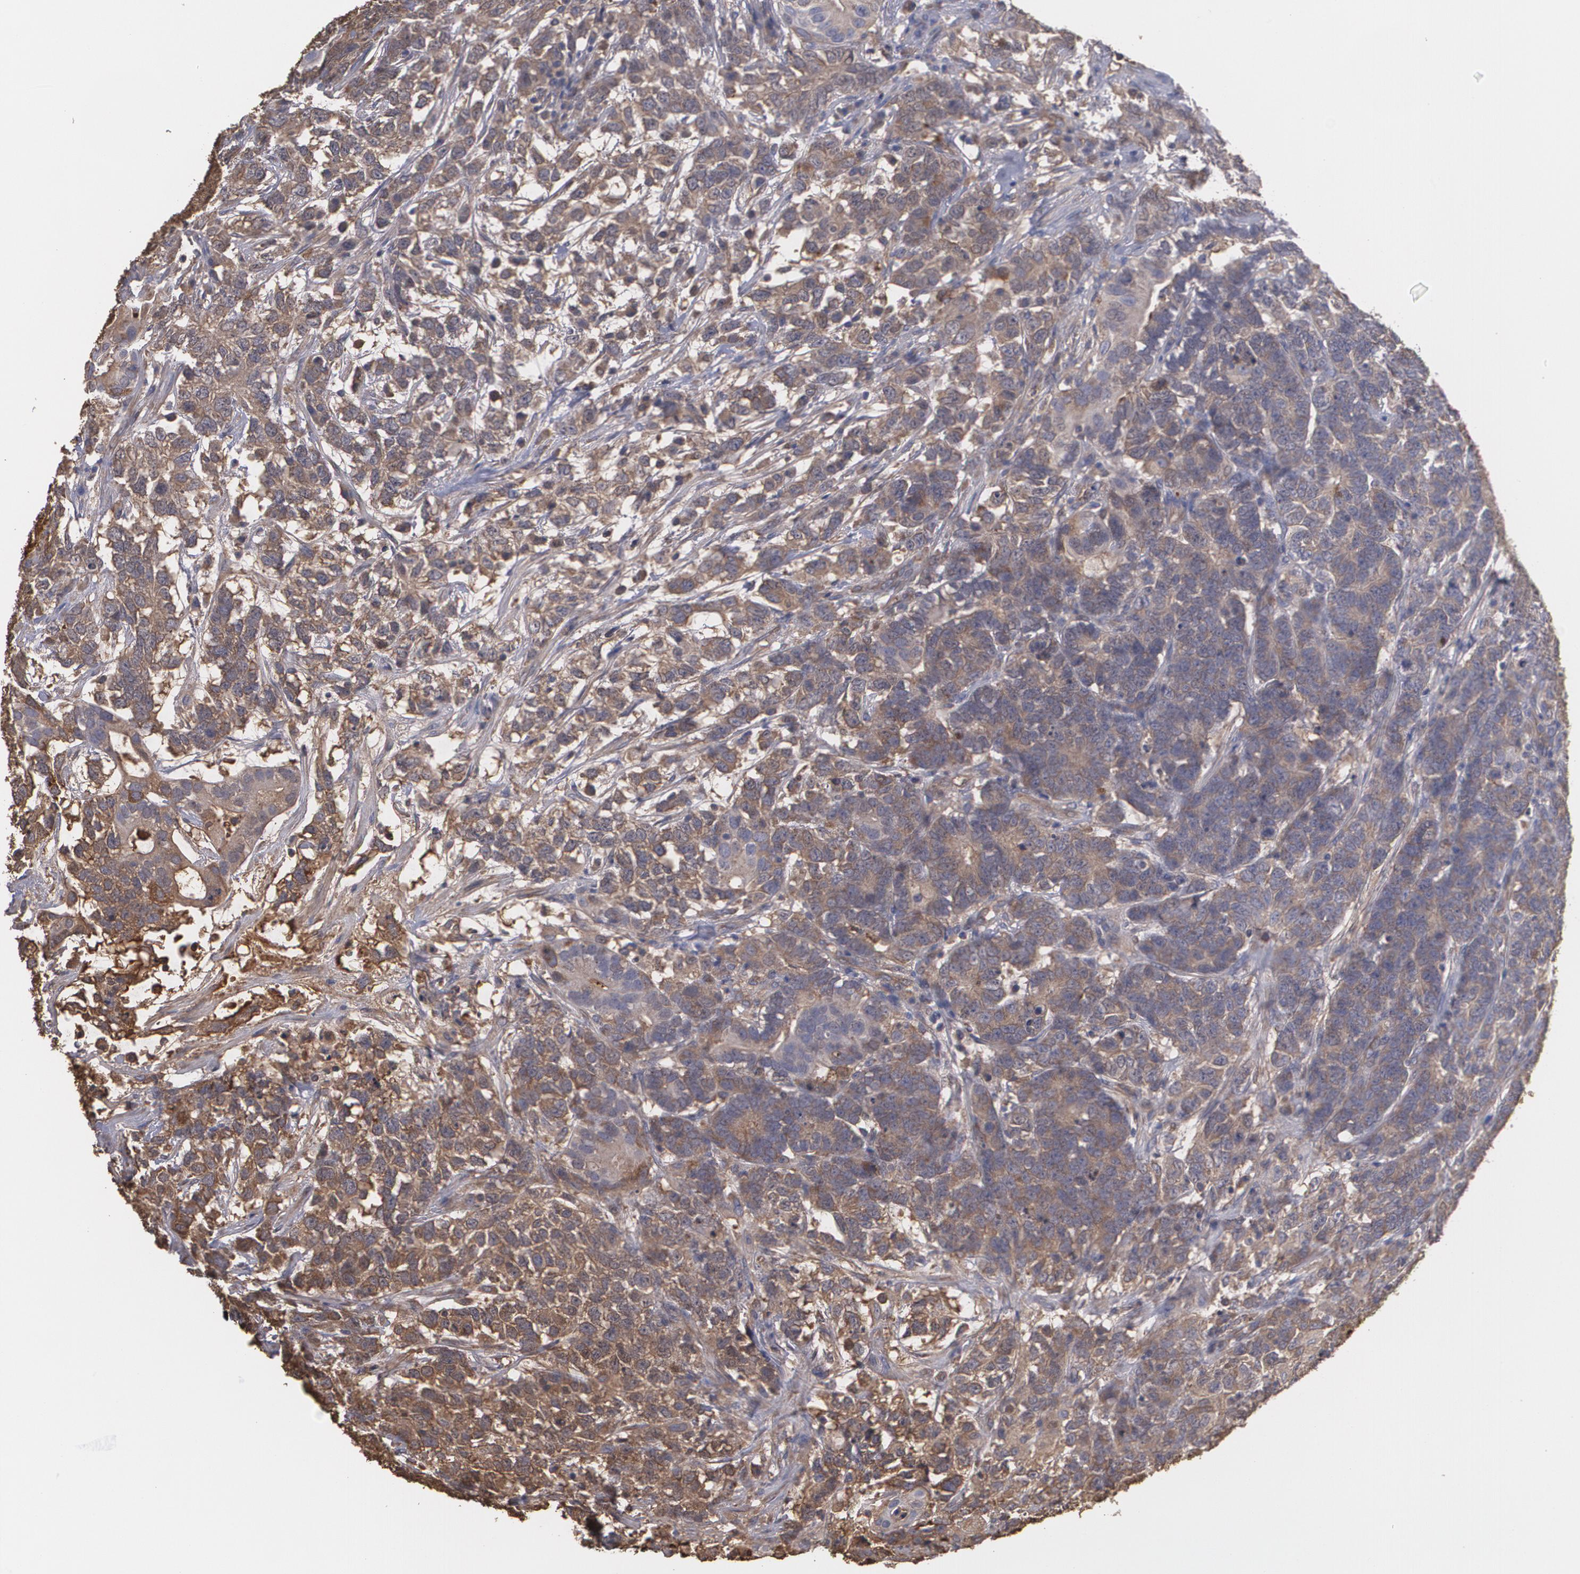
{"staining": {"intensity": "weak", "quantity": ">75%", "location": "cytoplasmic/membranous"}, "tissue": "testis cancer", "cell_type": "Tumor cells", "image_type": "cancer", "snomed": [{"axis": "morphology", "description": "Carcinoma, Embryonal, NOS"}, {"axis": "topography", "description": "Testis"}], "caption": "Protein positivity by IHC displays weak cytoplasmic/membranous staining in about >75% of tumor cells in testis embryonal carcinoma.", "gene": "PON1", "patient": {"sex": "male", "age": 26}}